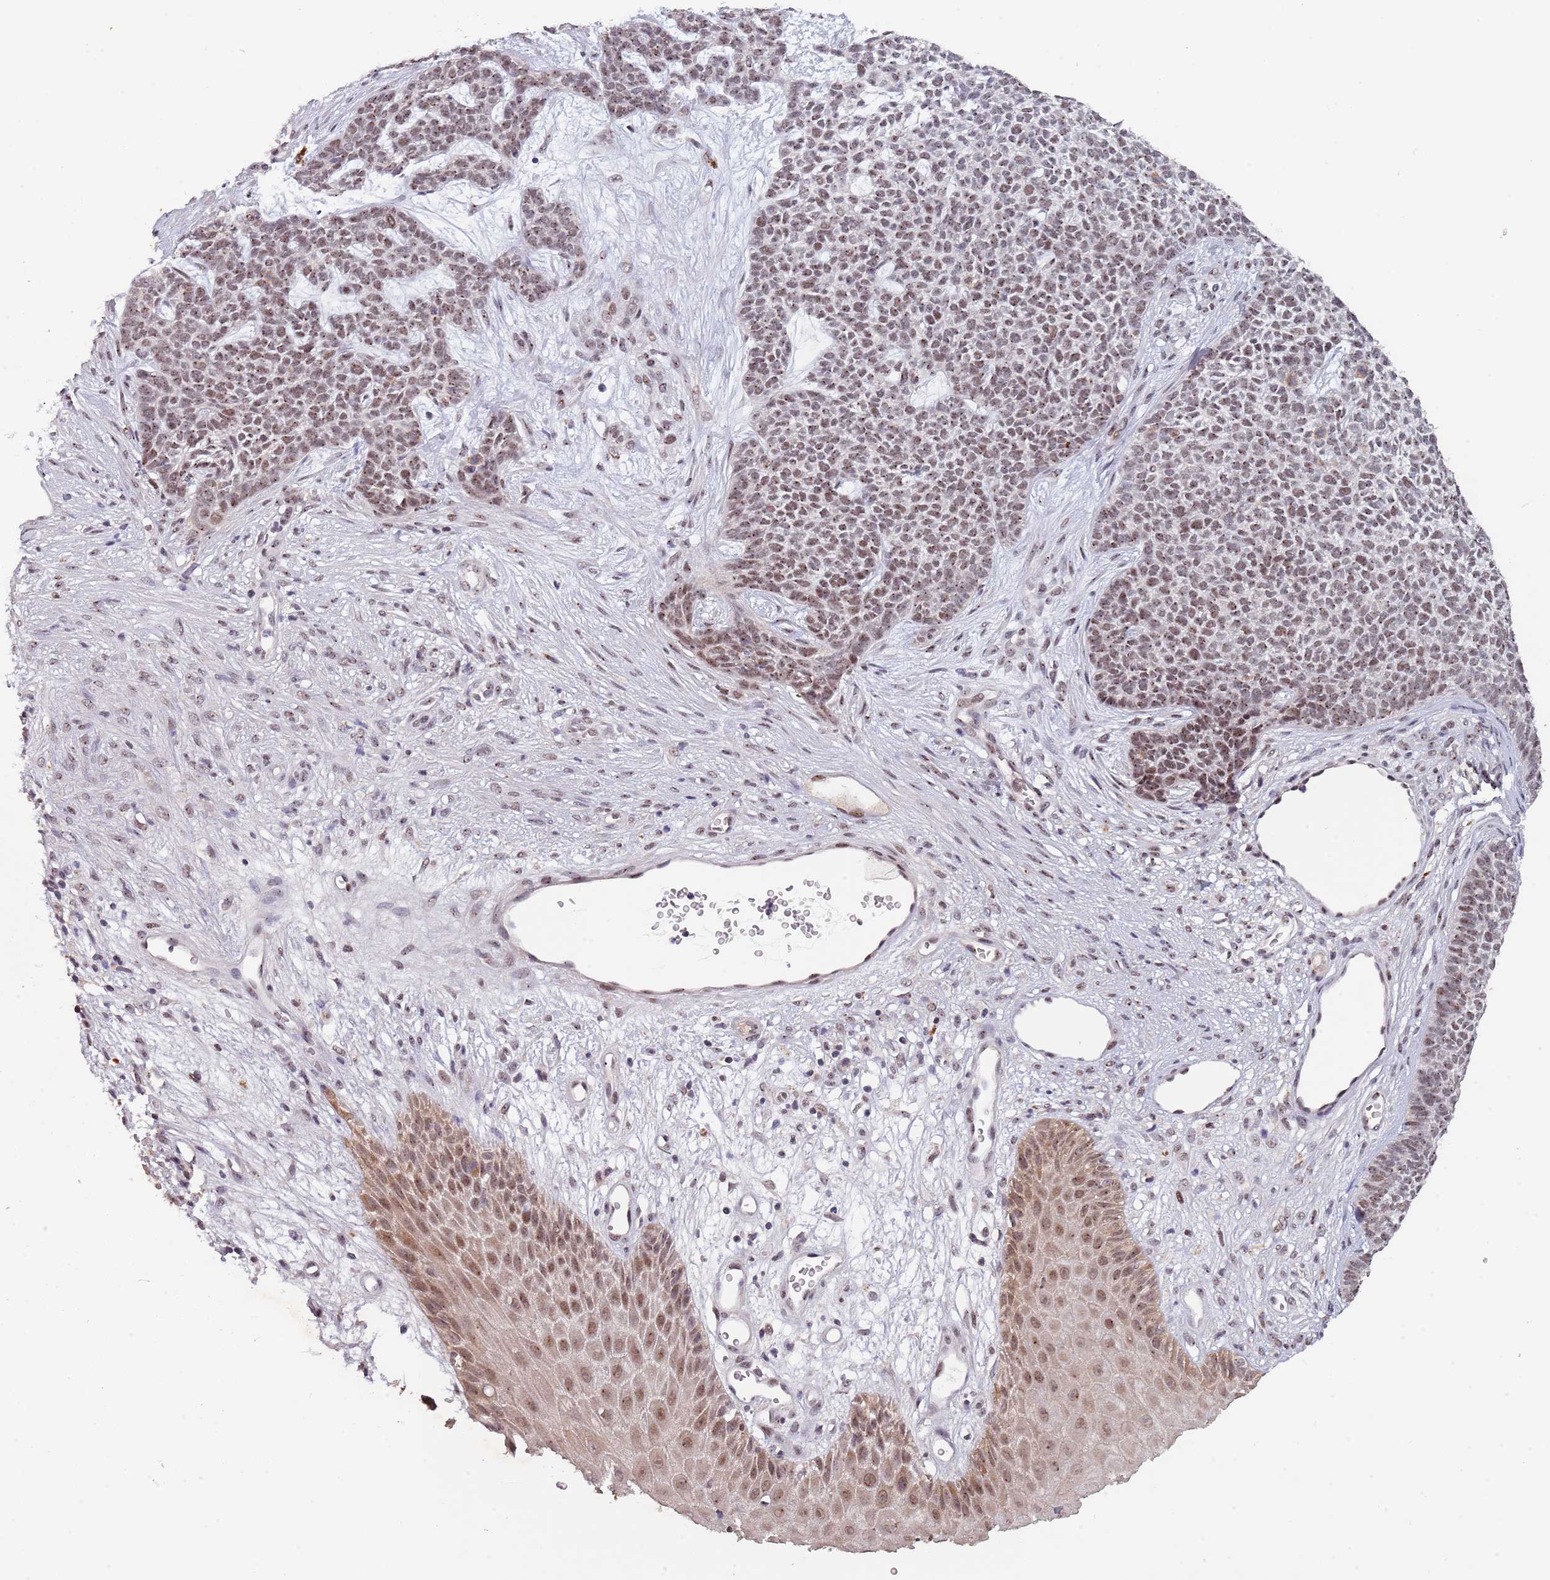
{"staining": {"intensity": "moderate", "quantity": ">75%", "location": "cytoplasmic/membranous,nuclear"}, "tissue": "skin cancer", "cell_type": "Tumor cells", "image_type": "cancer", "snomed": [{"axis": "morphology", "description": "Basal cell carcinoma"}, {"axis": "topography", "description": "Skin"}], "caption": "Human skin basal cell carcinoma stained with a brown dye displays moderate cytoplasmic/membranous and nuclear positive expression in about >75% of tumor cells.", "gene": "CIZ1", "patient": {"sex": "female", "age": 84}}